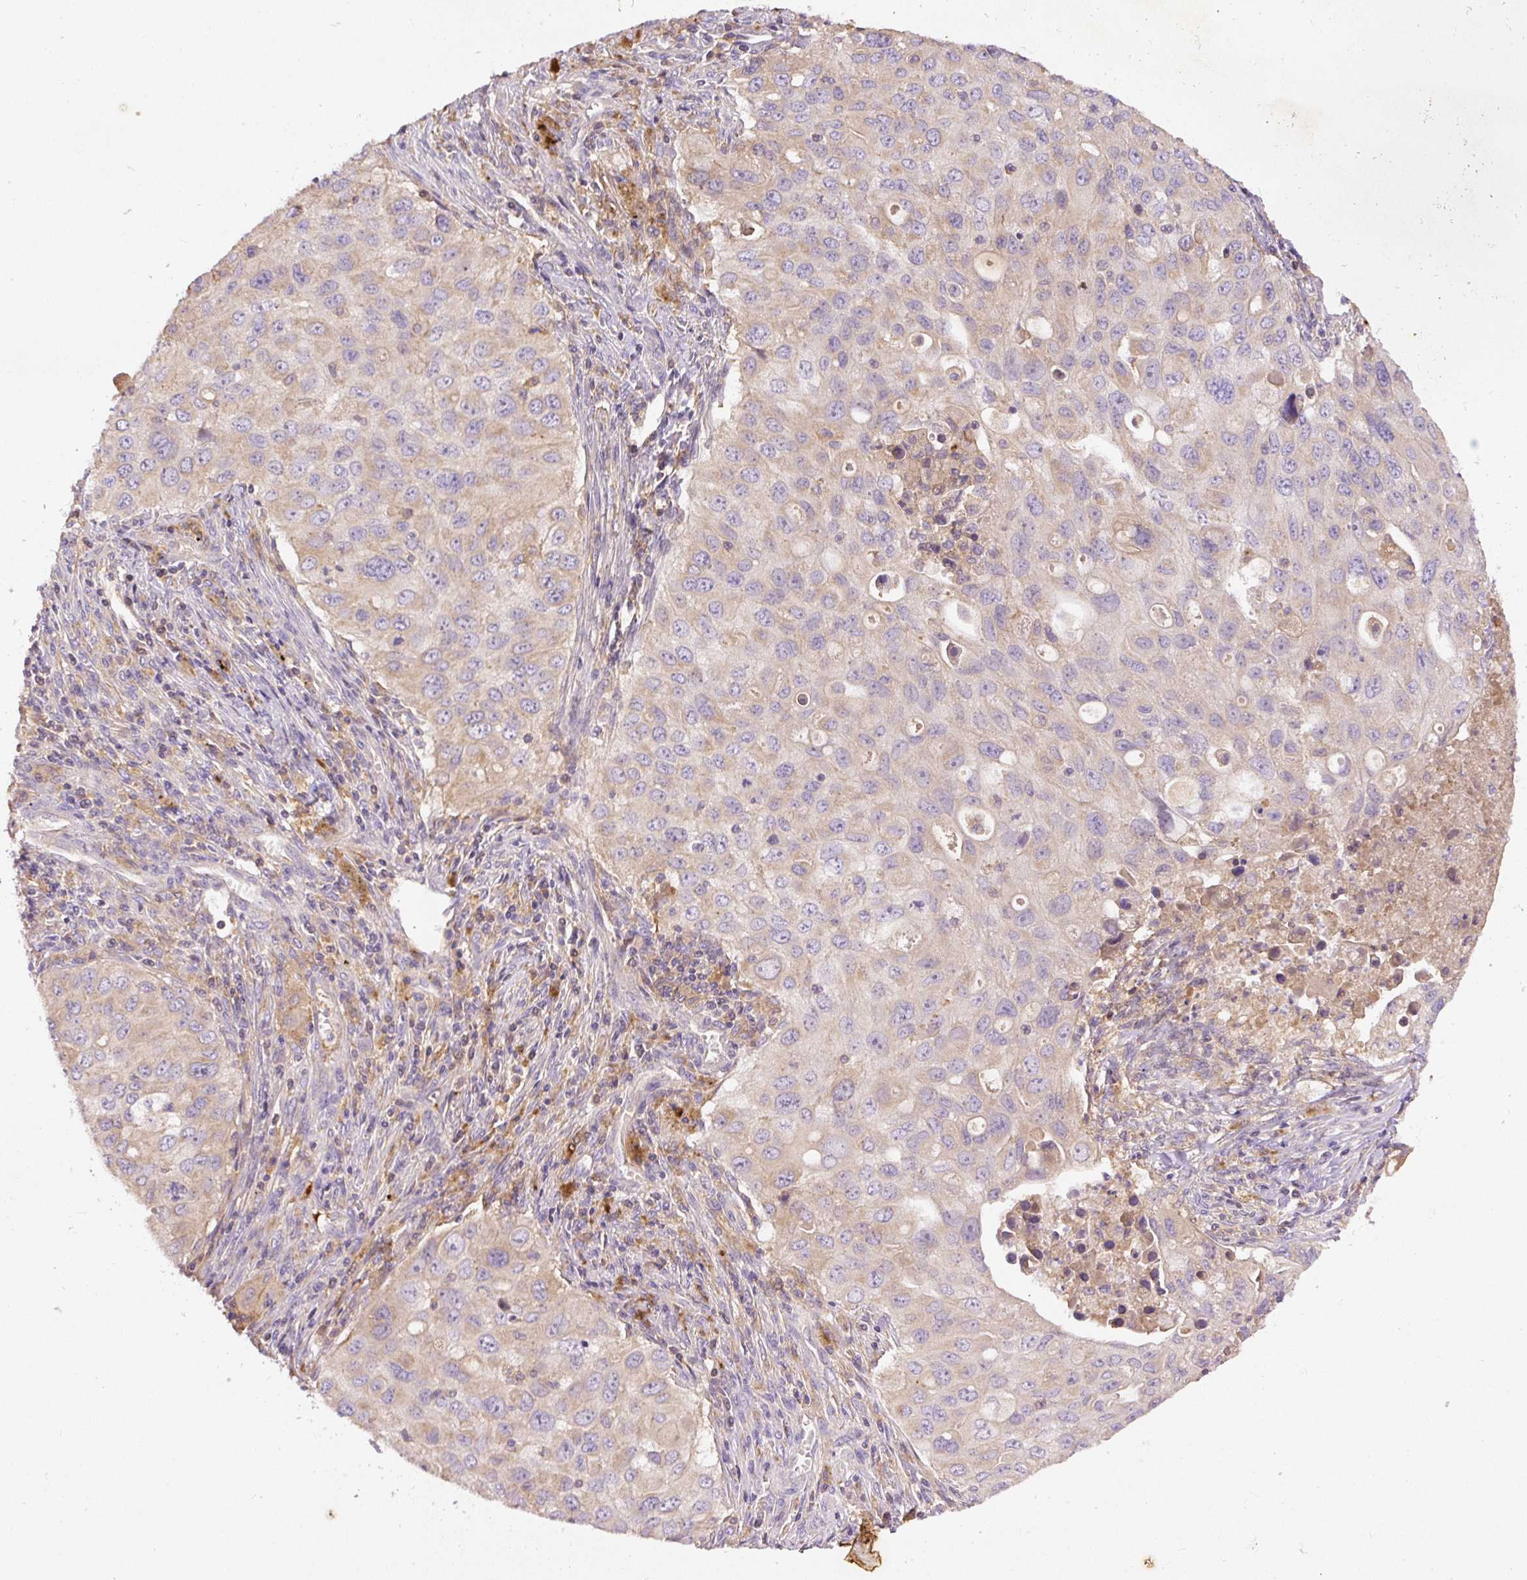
{"staining": {"intensity": "weak", "quantity": "<25%", "location": "cytoplasmic/membranous"}, "tissue": "lung cancer", "cell_type": "Tumor cells", "image_type": "cancer", "snomed": [{"axis": "morphology", "description": "Adenocarcinoma, NOS"}, {"axis": "morphology", "description": "Adenocarcinoma, metastatic, NOS"}, {"axis": "topography", "description": "Lymph node"}, {"axis": "topography", "description": "Lung"}], "caption": "Histopathology image shows no protein positivity in tumor cells of lung cancer (metastatic adenocarcinoma) tissue.", "gene": "DAPK1", "patient": {"sex": "female", "age": 42}}